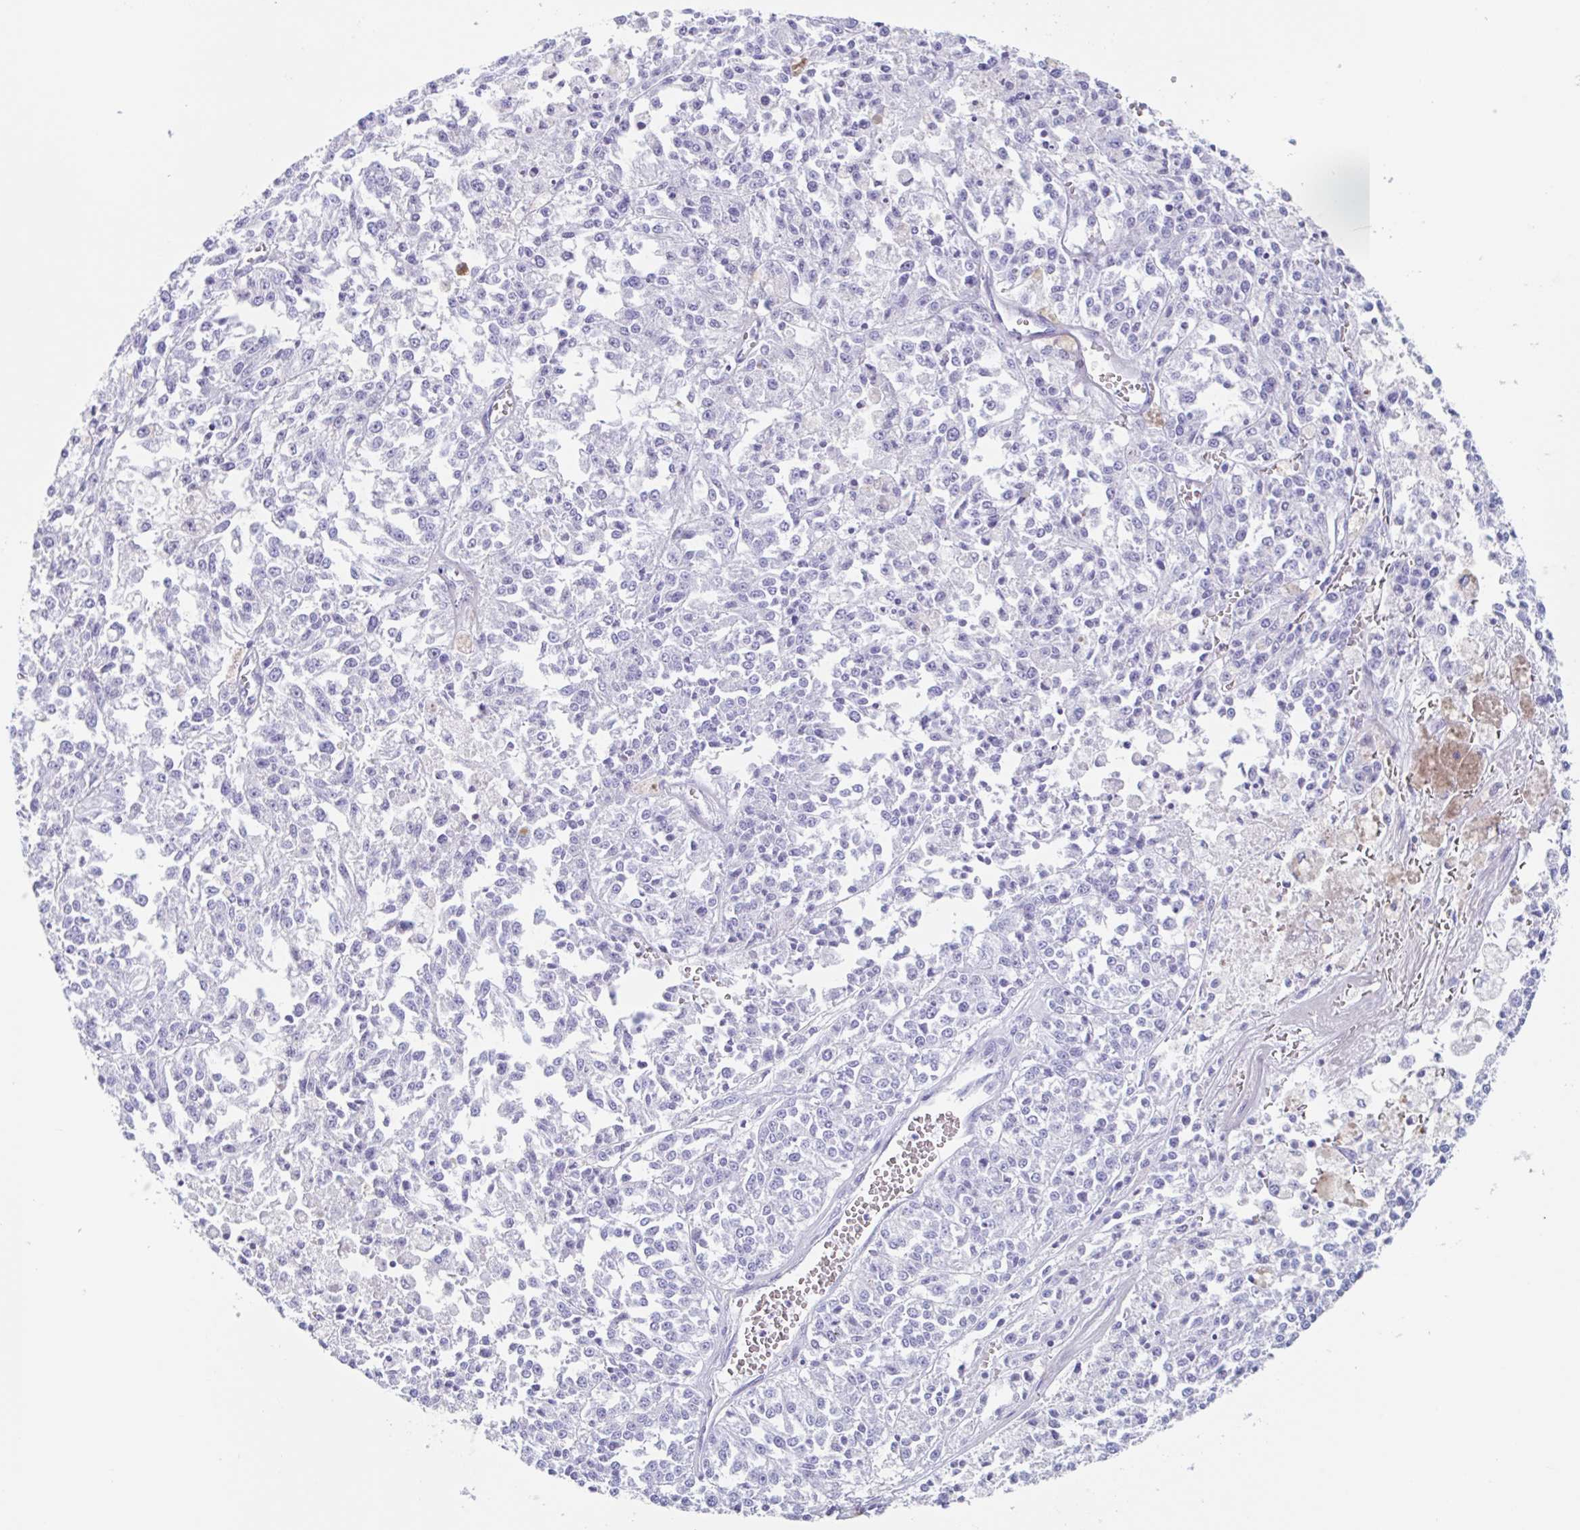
{"staining": {"intensity": "negative", "quantity": "none", "location": "none"}, "tissue": "melanoma", "cell_type": "Tumor cells", "image_type": "cancer", "snomed": [{"axis": "morphology", "description": "Malignant melanoma, NOS"}, {"axis": "topography", "description": "Skin"}], "caption": "This is an immunohistochemistry (IHC) photomicrograph of malignant melanoma. There is no positivity in tumor cells.", "gene": "TAS2R41", "patient": {"sex": "female", "age": 64}}